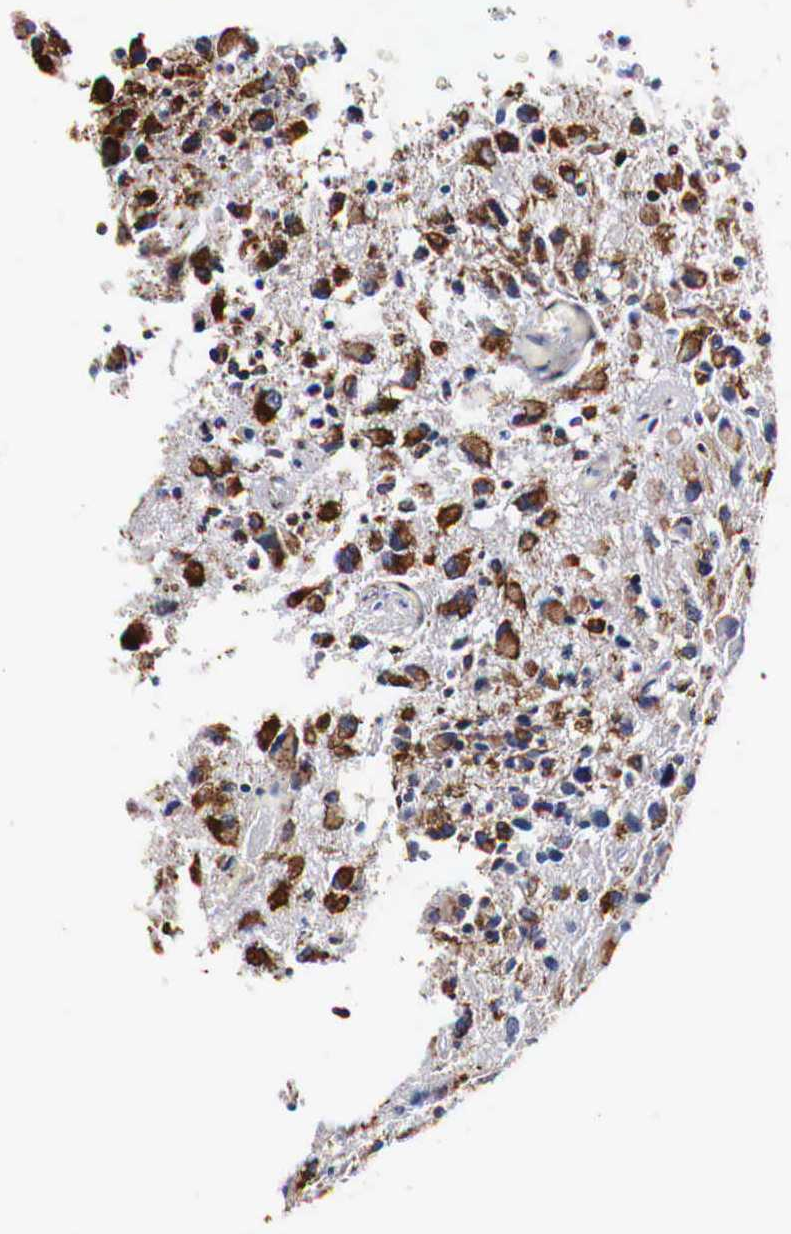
{"staining": {"intensity": "strong", "quantity": "25%-75%", "location": "cytoplasmic/membranous"}, "tissue": "glioma", "cell_type": "Tumor cells", "image_type": "cancer", "snomed": [{"axis": "morphology", "description": "Glioma, malignant, High grade"}, {"axis": "topography", "description": "Brain"}], "caption": "Immunohistochemical staining of malignant high-grade glioma displays high levels of strong cytoplasmic/membranous expression in approximately 25%-75% of tumor cells.", "gene": "CKAP4", "patient": {"sex": "male", "age": 69}}